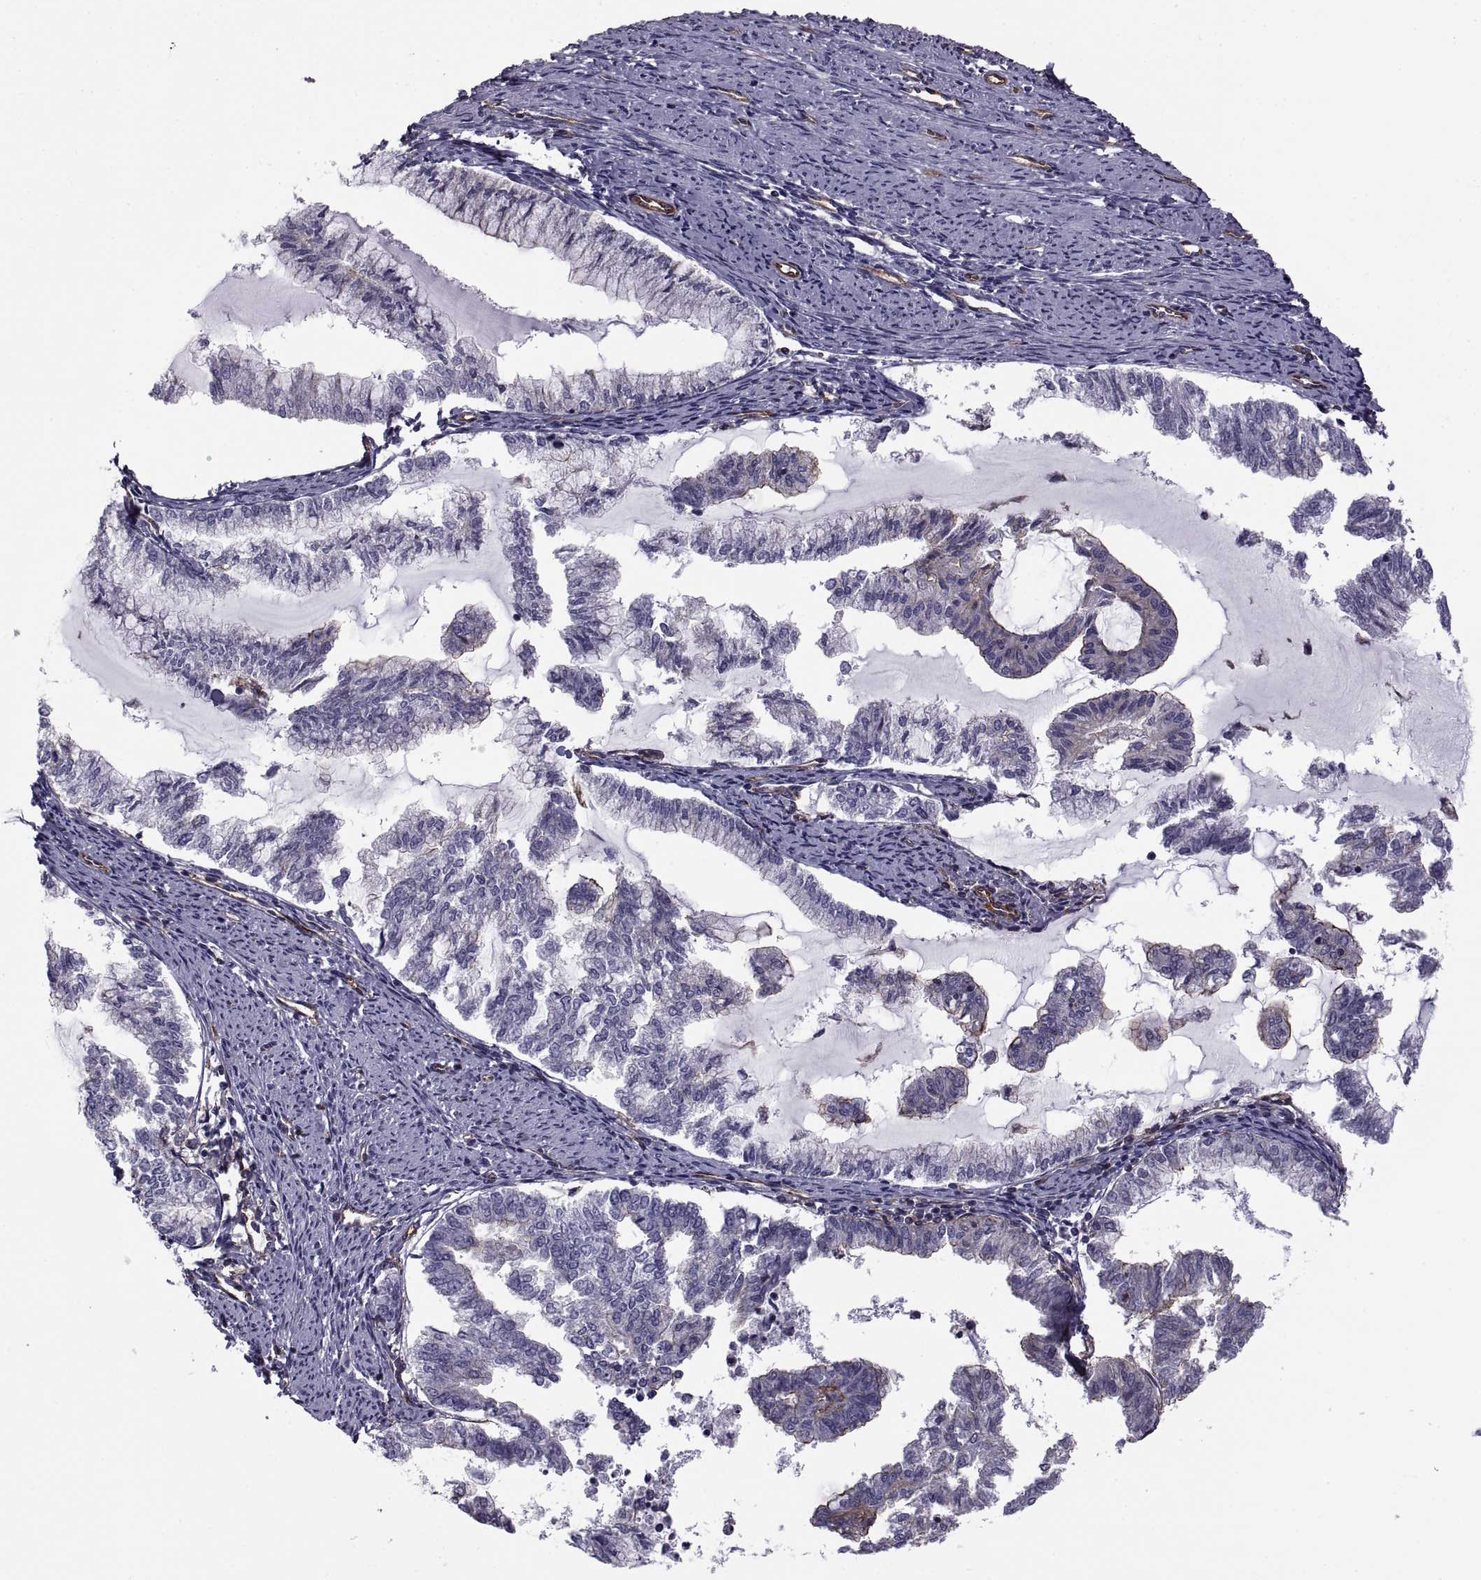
{"staining": {"intensity": "negative", "quantity": "none", "location": "none"}, "tissue": "endometrial cancer", "cell_type": "Tumor cells", "image_type": "cancer", "snomed": [{"axis": "morphology", "description": "Adenocarcinoma, NOS"}, {"axis": "topography", "description": "Endometrium"}], "caption": "An image of endometrial cancer stained for a protein shows no brown staining in tumor cells.", "gene": "MYH9", "patient": {"sex": "female", "age": 79}}